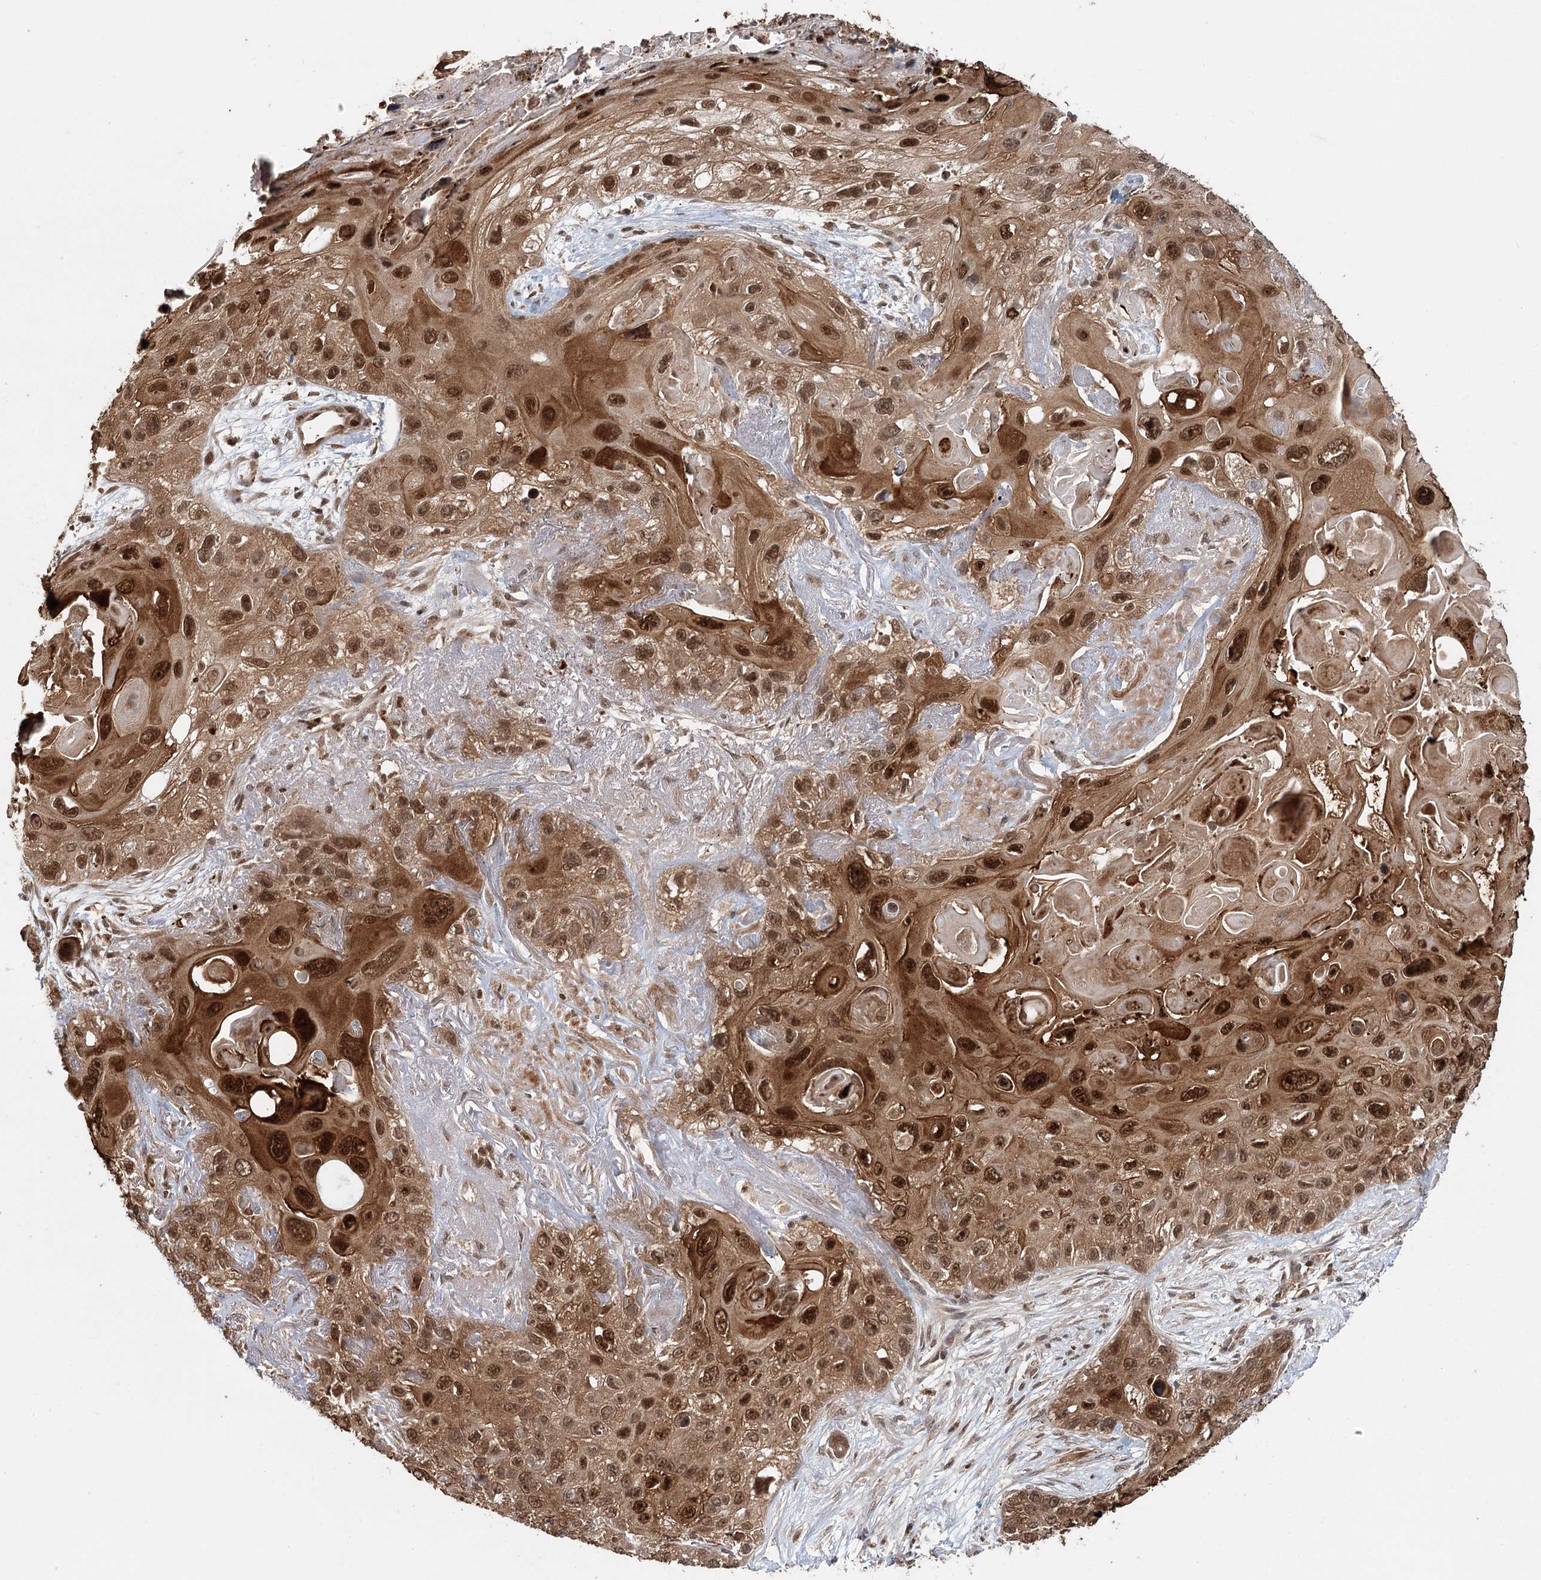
{"staining": {"intensity": "strong", "quantity": ">75%", "location": "cytoplasmic/membranous,nuclear"}, "tissue": "skin cancer", "cell_type": "Tumor cells", "image_type": "cancer", "snomed": [{"axis": "morphology", "description": "Normal tissue, NOS"}, {"axis": "morphology", "description": "Squamous cell carcinoma, NOS"}, {"axis": "topography", "description": "Skin"}], "caption": "Human skin squamous cell carcinoma stained with a brown dye exhibits strong cytoplasmic/membranous and nuclear positive expression in approximately >75% of tumor cells.", "gene": "N6AMT1", "patient": {"sex": "male", "age": 72}}